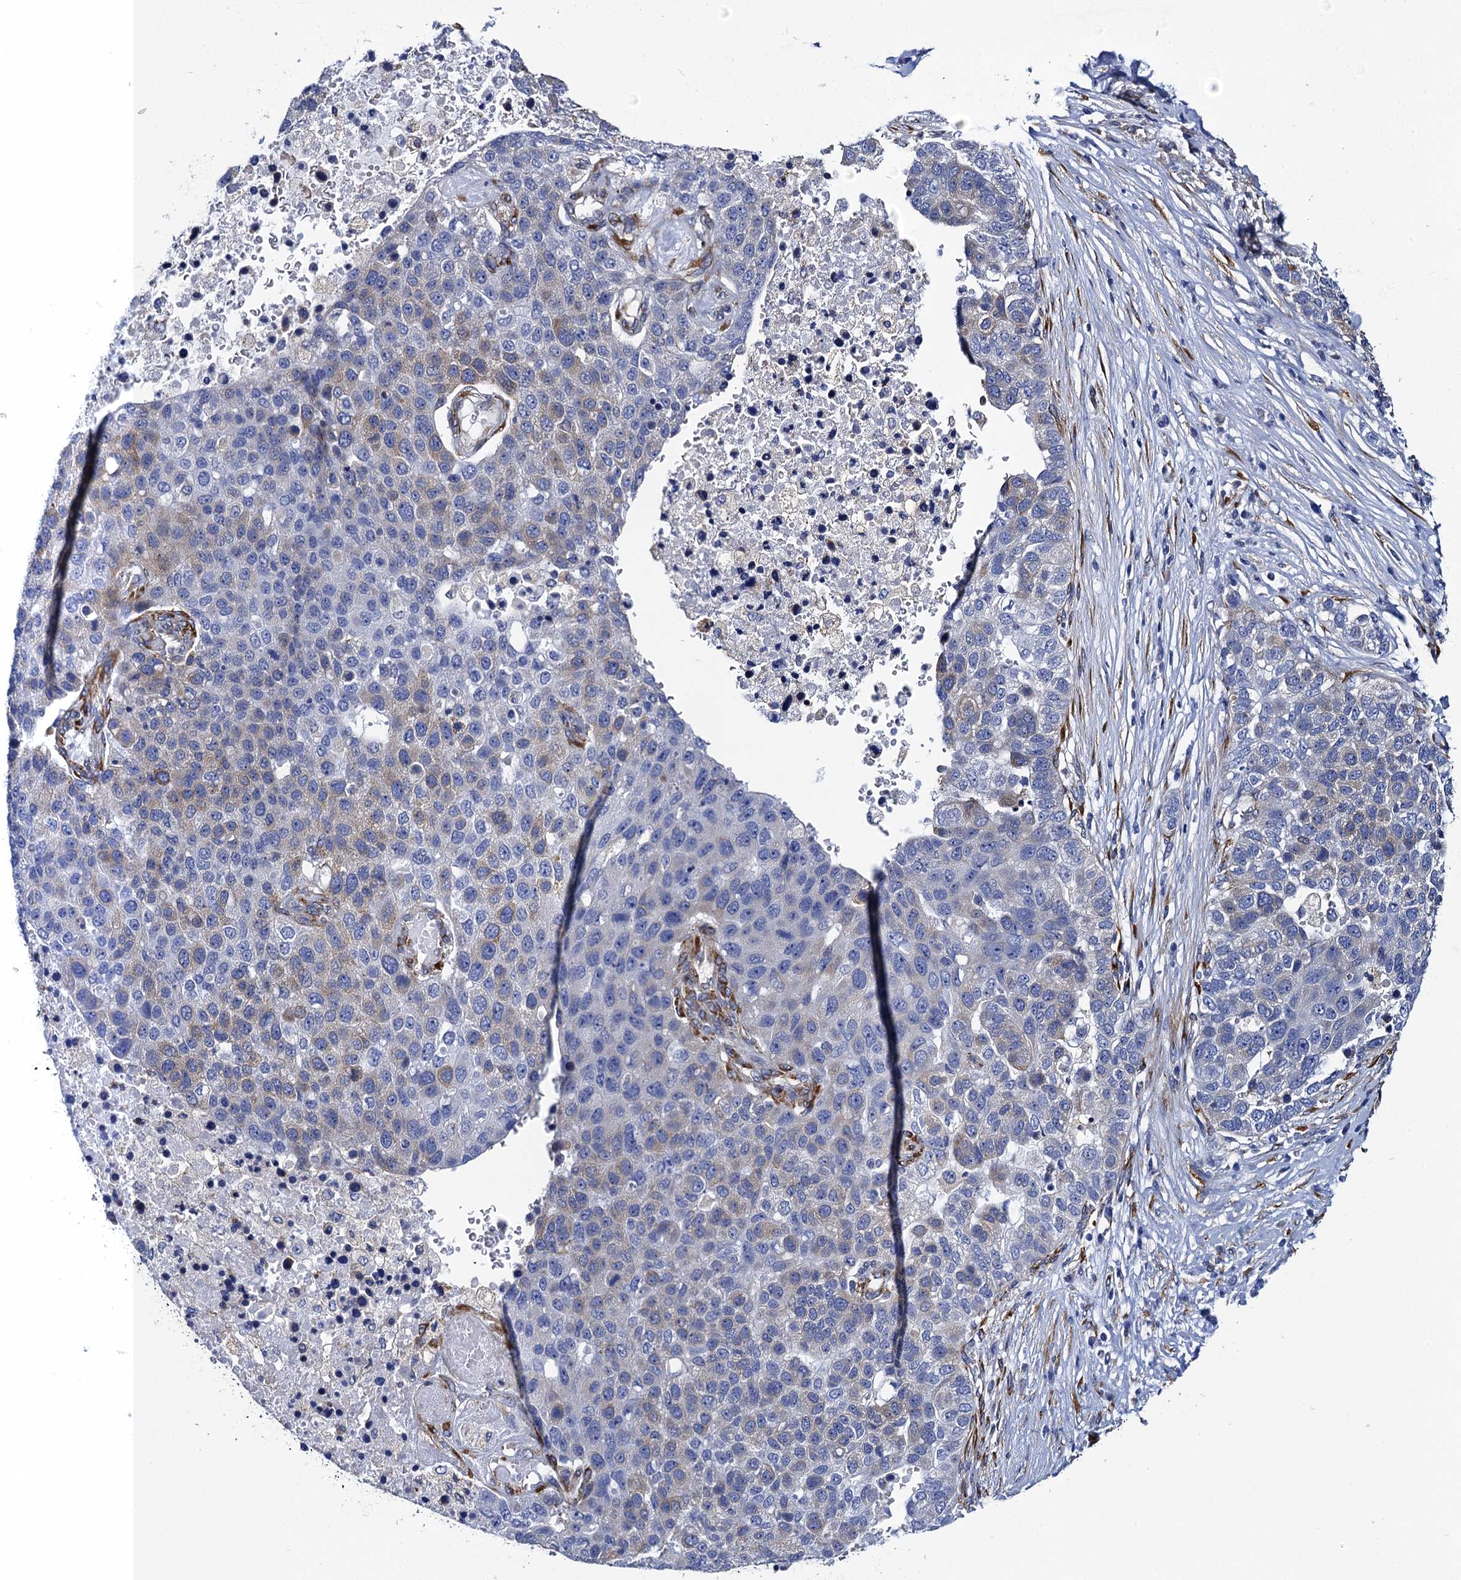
{"staining": {"intensity": "weak", "quantity": "<25%", "location": "cytoplasmic/membranous"}, "tissue": "pancreatic cancer", "cell_type": "Tumor cells", "image_type": "cancer", "snomed": [{"axis": "morphology", "description": "Adenocarcinoma, NOS"}, {"axis": "topography", "description": "Pancreas"}], "caption": "Pancreatic cancer stained for a protein using IHC exhibits no positivity tumor cells.", "gene": "POGLUT3", "patient": {"sex": "female", "age": 61}}